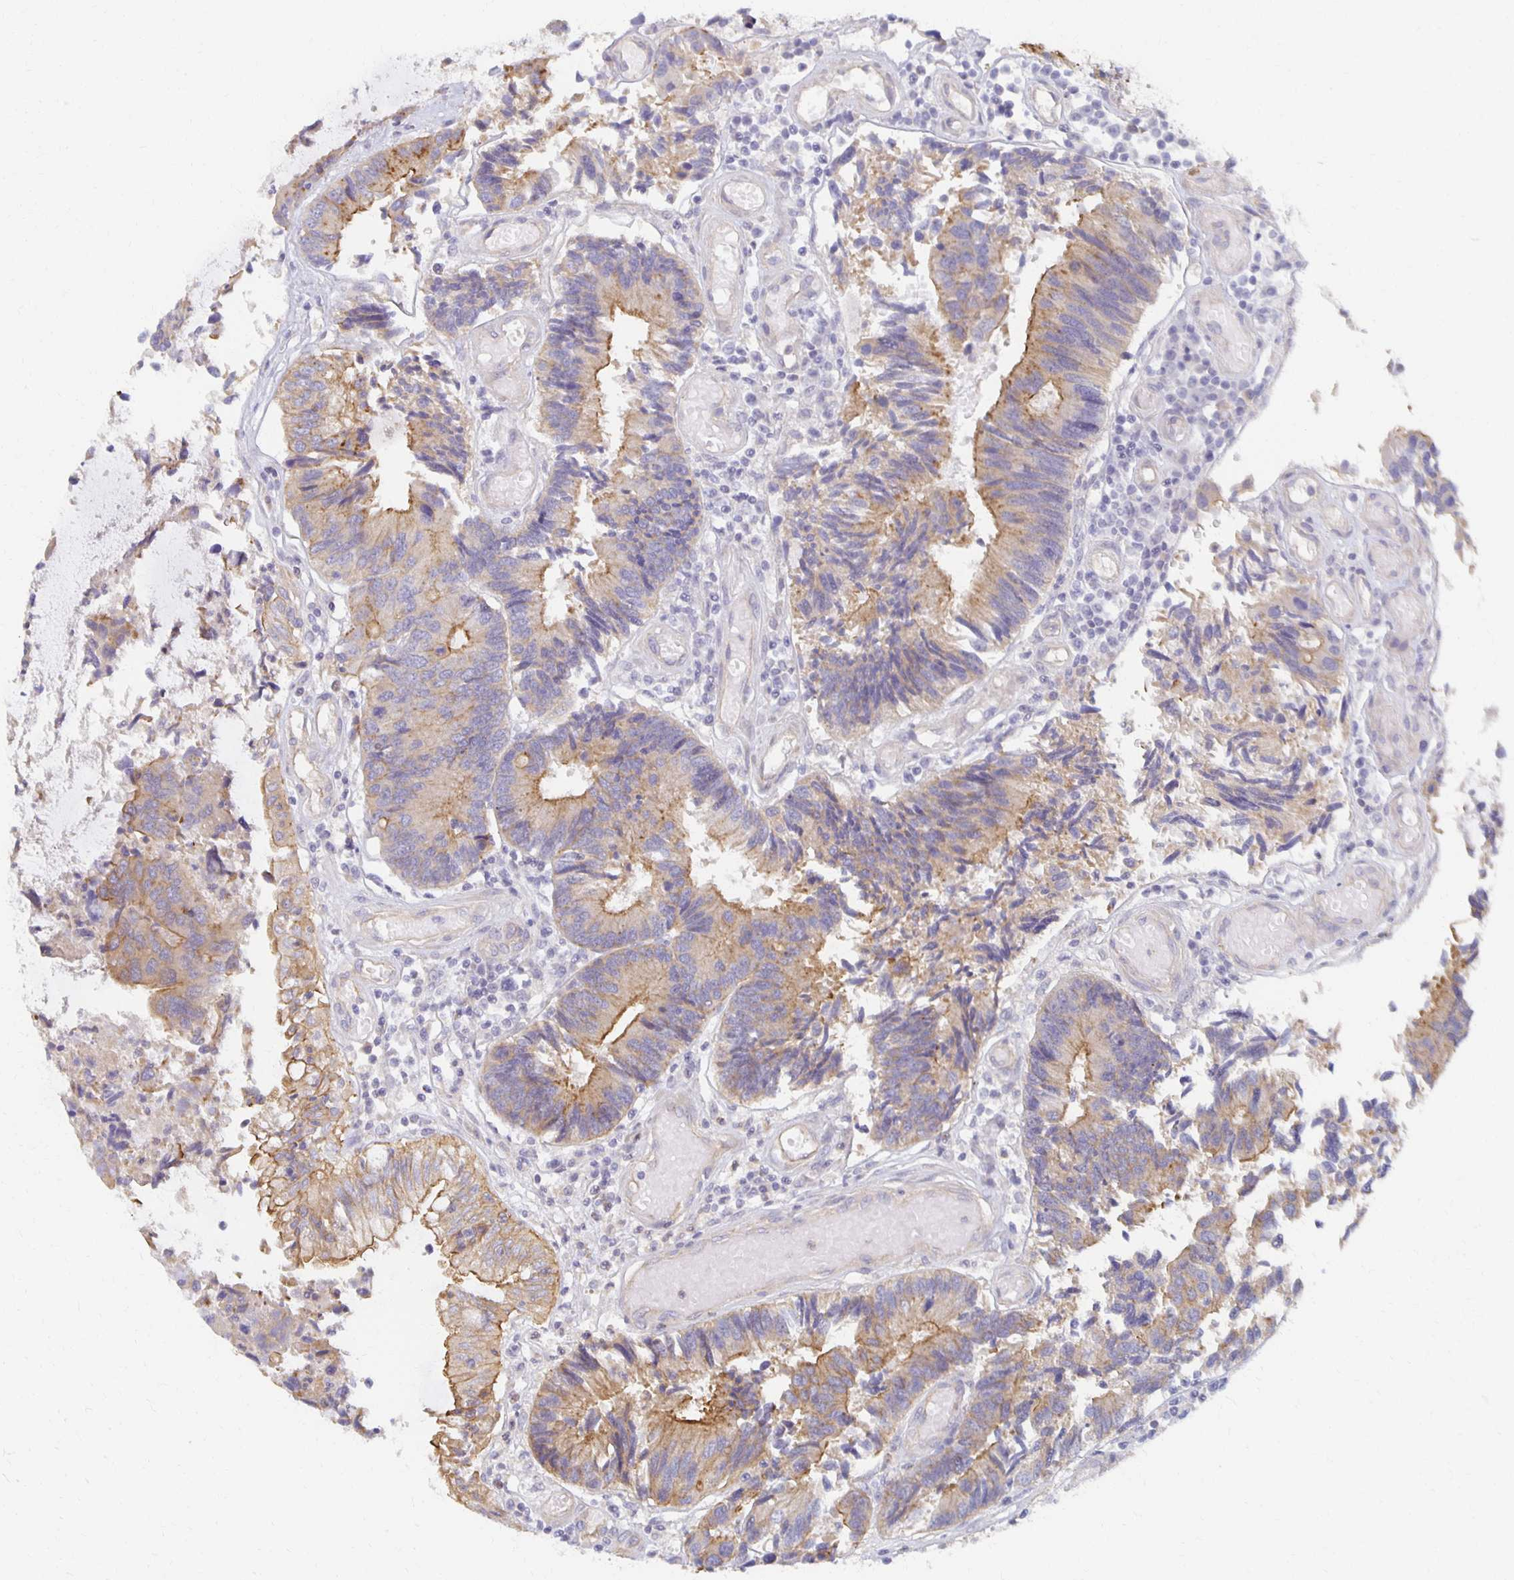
{"staining": {"intensity": "moderate", "quantity": "25%-75%", "location": "cytoplasmic/membranous"}, "tissue": "colorectal cancer", "cell_type": "Tumor cells", "image_type": "cancer", "snomed": [{"axis": "morphology", "description": "Adenocarcinoma, NOS"}, {"axis": "topography", "description": "Colon"}], "caption": "Immunohistochemical staining of adenocarcinoma (colorectal) reveals moderate cytoplasmic/membranous protein staining in about 25%-75% of tumor cells.", "gene": "SORL1", "patient": {"sex": "female", "age": 67}}